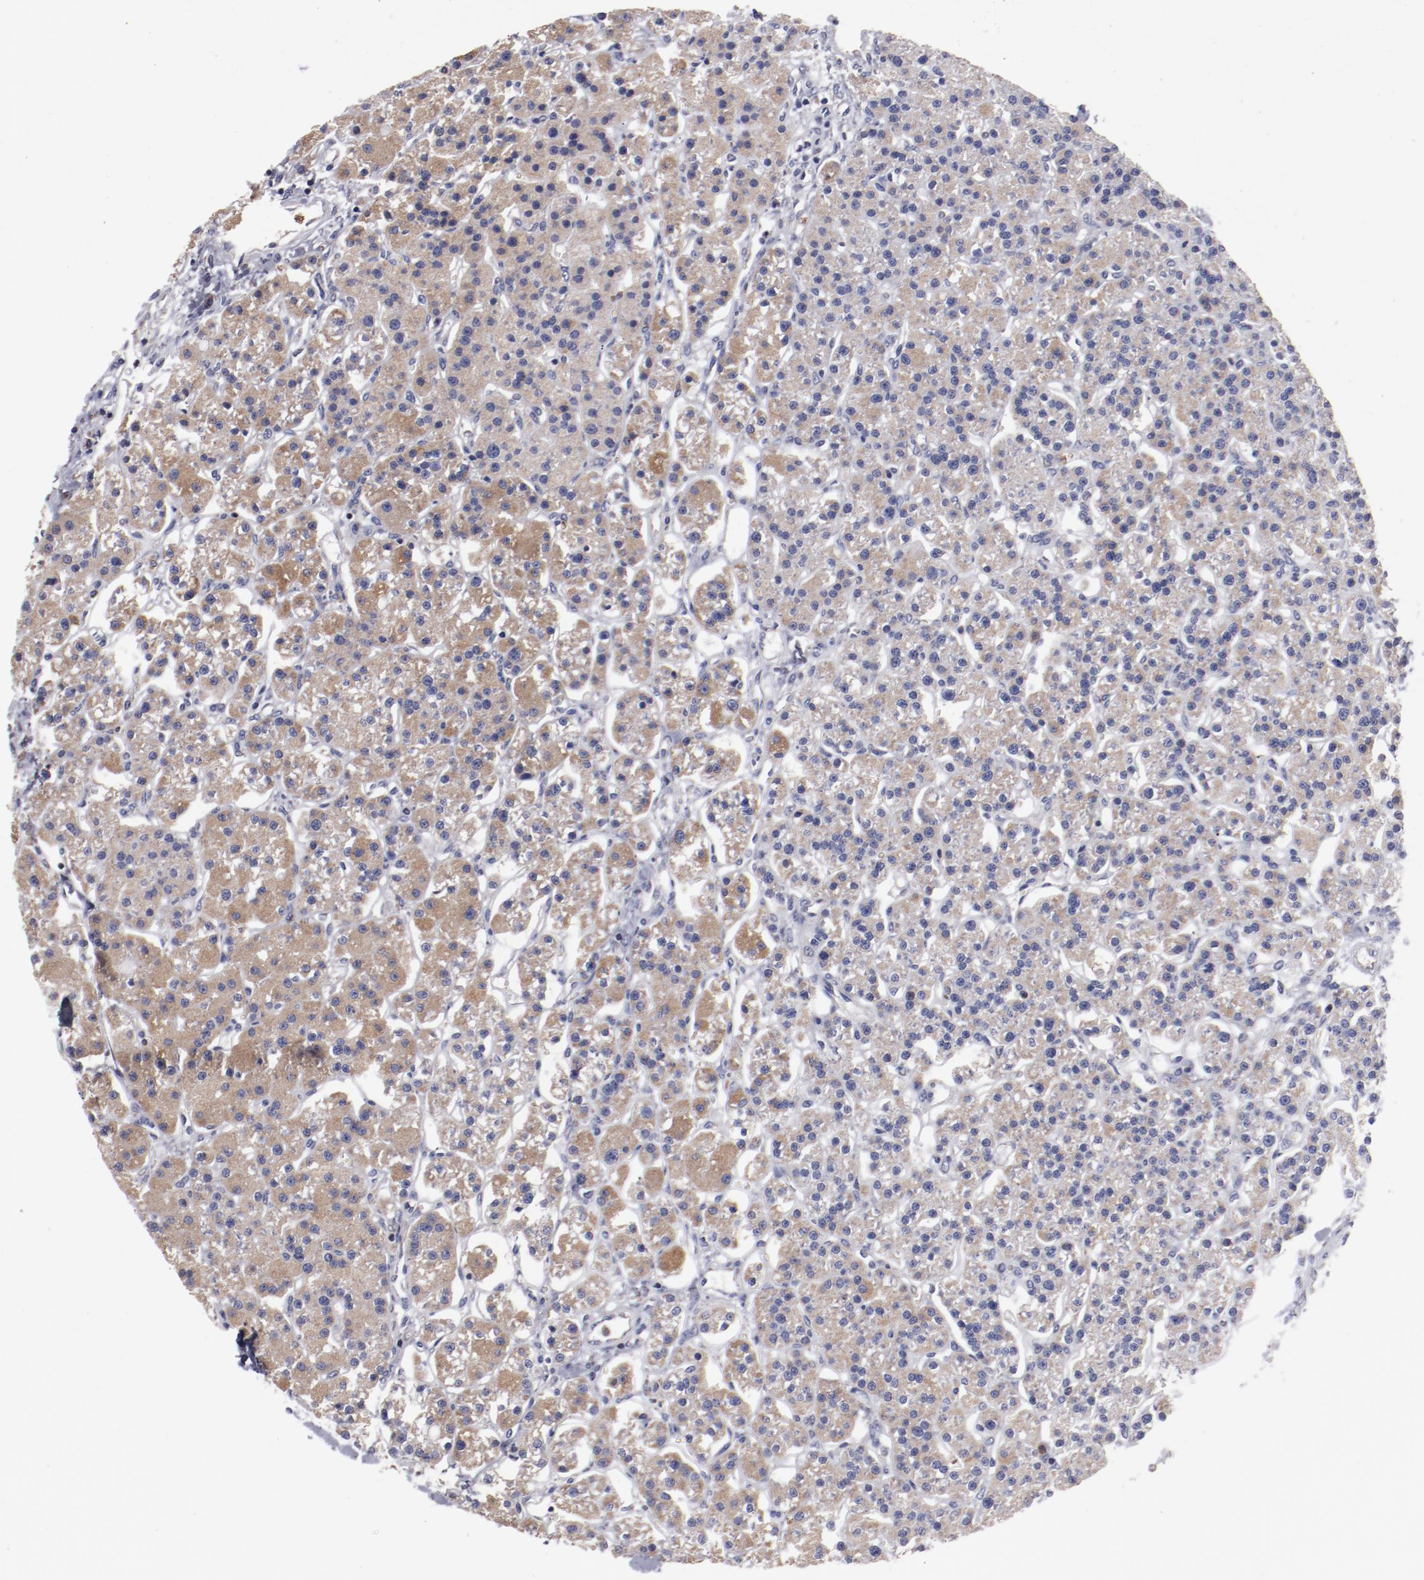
{"staining": {"intensity": "moderate", "quantity": ">75%", "location": "cytoplasmic/membranous"}, "tissue": "parathyroid gland", "cell_type": "Glandular cells", "image_type": "normal", "snomed": [{"axis": "morphology", "description": "Normal tissue, NOS"}, {"axis": "topography", "description": "Parathyroid gland"}], "caption": "A brown stain labels moderate cytoplasmic/membranous positivity of a protein in glandular cells of unremarkable parathyroid gland.", "gene": "FGR", "patient": {"sex": "female", "age": 58}}